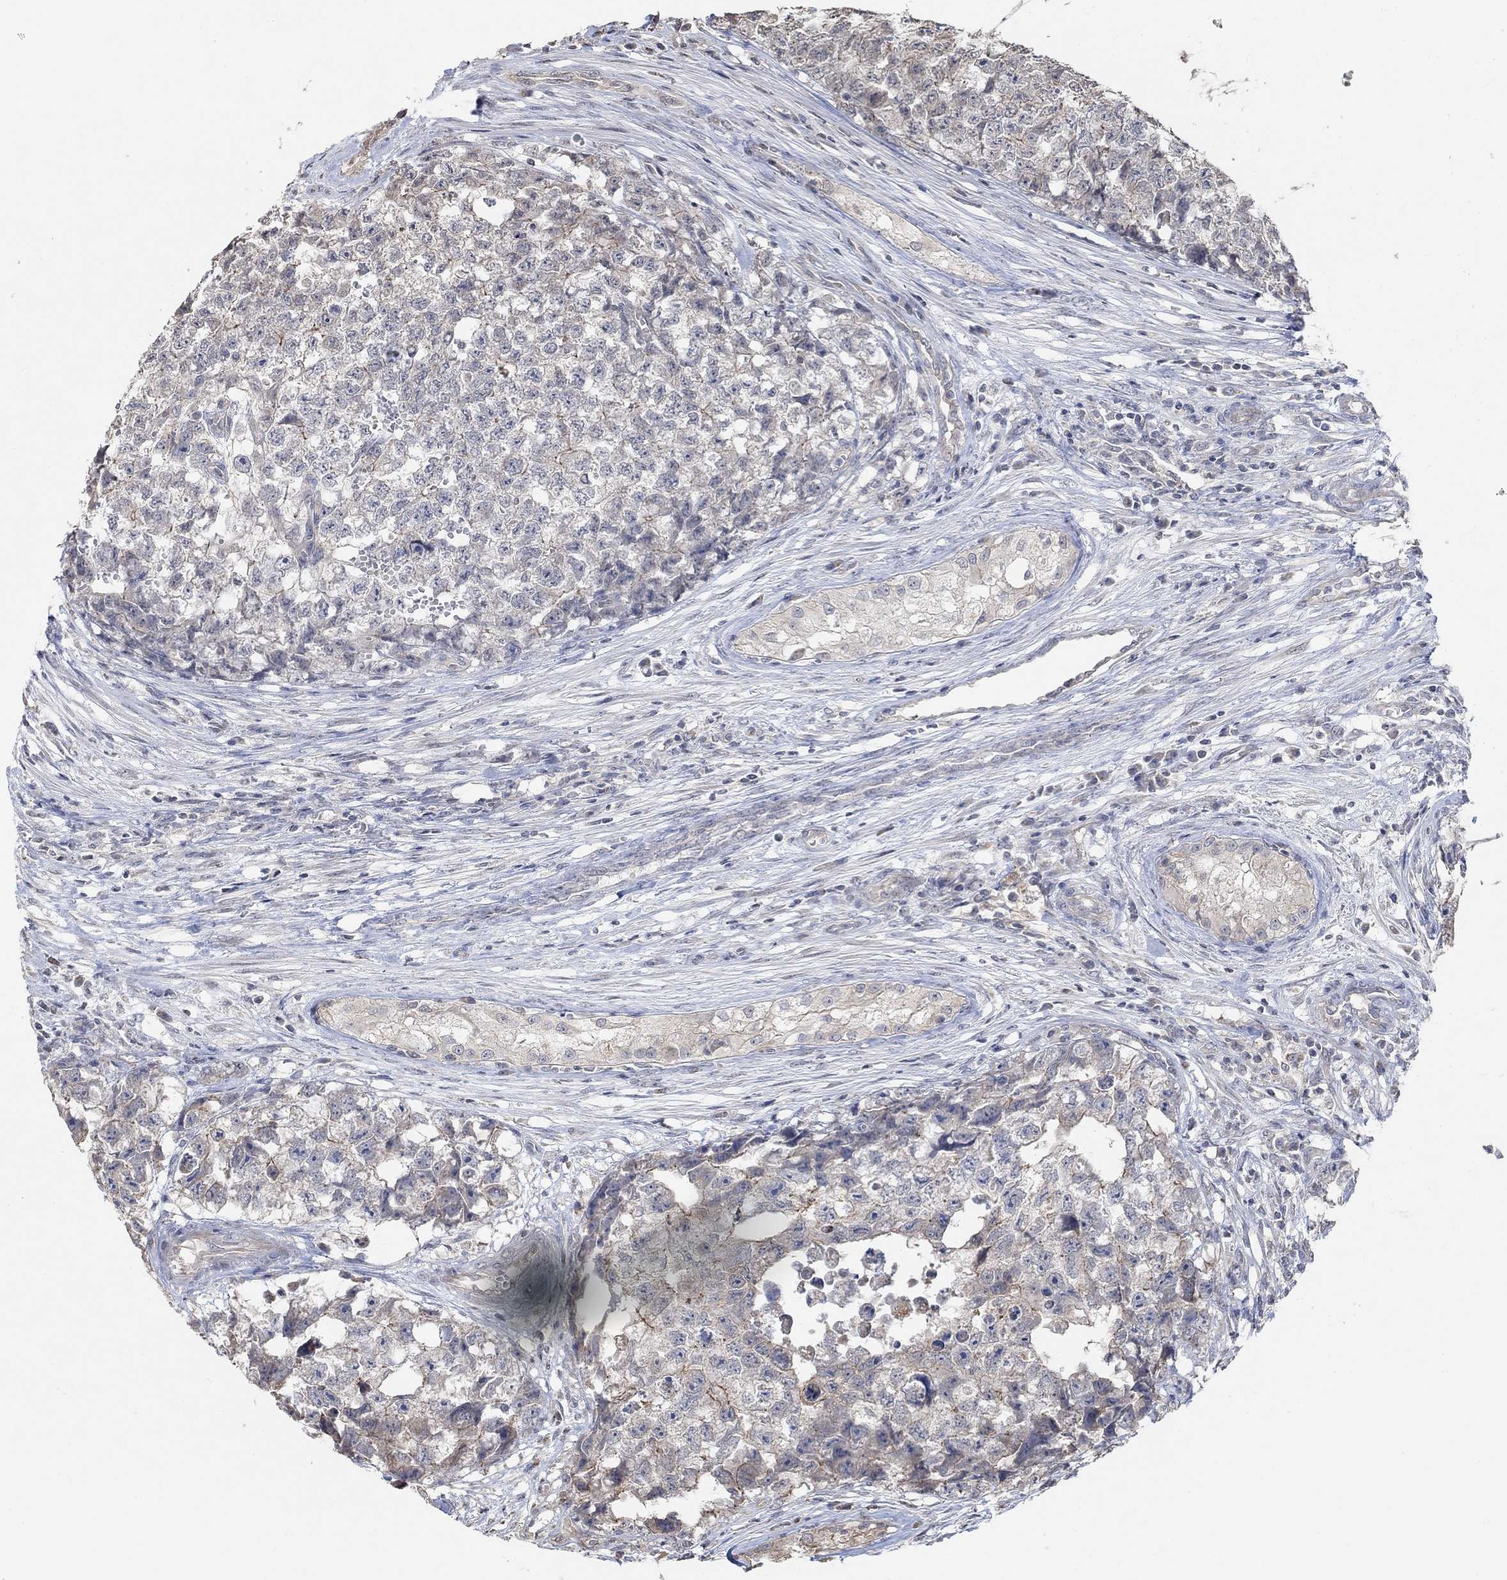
{"staining": {"intensity": "strong", "quantity": "<25%", "location": "cytoplasmic/membranous"}, "tissue": "testis cancer", "cell_type": "Tumor cells", "image_type": "cancer", "snomed": [{"axis": "morphology", "description": "Seminoma, NOS"}, {"axis": "morphology", "description": "Carcinoma, Embryonal, NOS"}, {"axis": "topography", "description": "Testis"}], "caption": "Strong cytoplasmic/membranous expression for a protein is appreciated in about <25% of tumor cells of testis cancer (seminoma) using immunohistochemistry.", "gene": "UNC5B", "patient": {"sex": "male", "age": 22}}